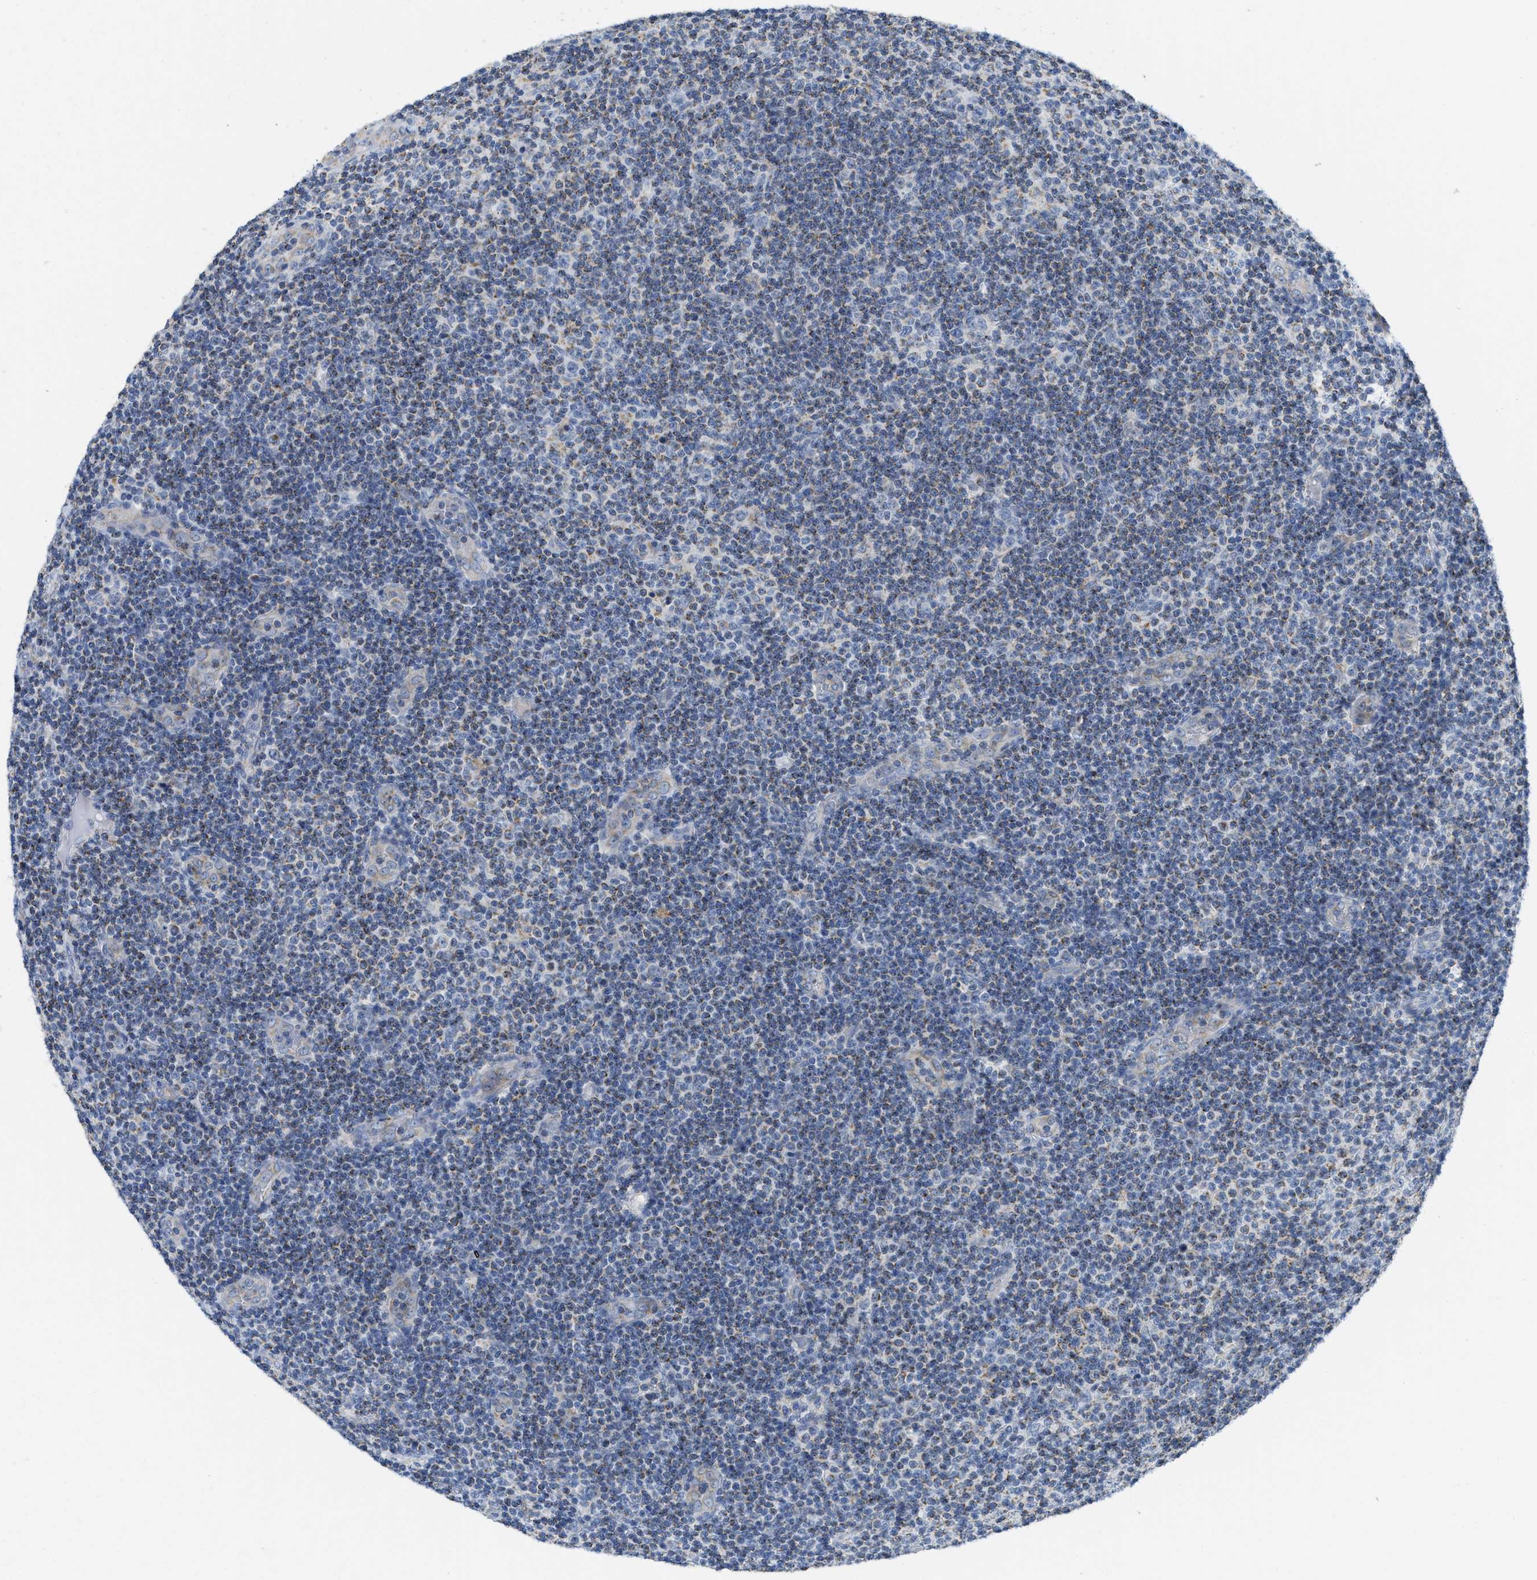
{"staining": {"intensity": "negative", "quantity": "none", "location": "none"}, "tissue": "lymphoma", "cell_type": "Tumor cells", "image_type": "cancer", "snomed": [{"axis": "morphology", "description": "Malignant lymphoma, non-Hodgkin's type, Low grade"}, {"axis": "topography", "description": "Lymph node"}], "caption": "A micrograph of human lymphoma is negative for staining in tumor cells. (DAB IHC with hematoxylin counter stain).", "gene": "GATD3", "patient": {"sex": "male", "age": 83}}